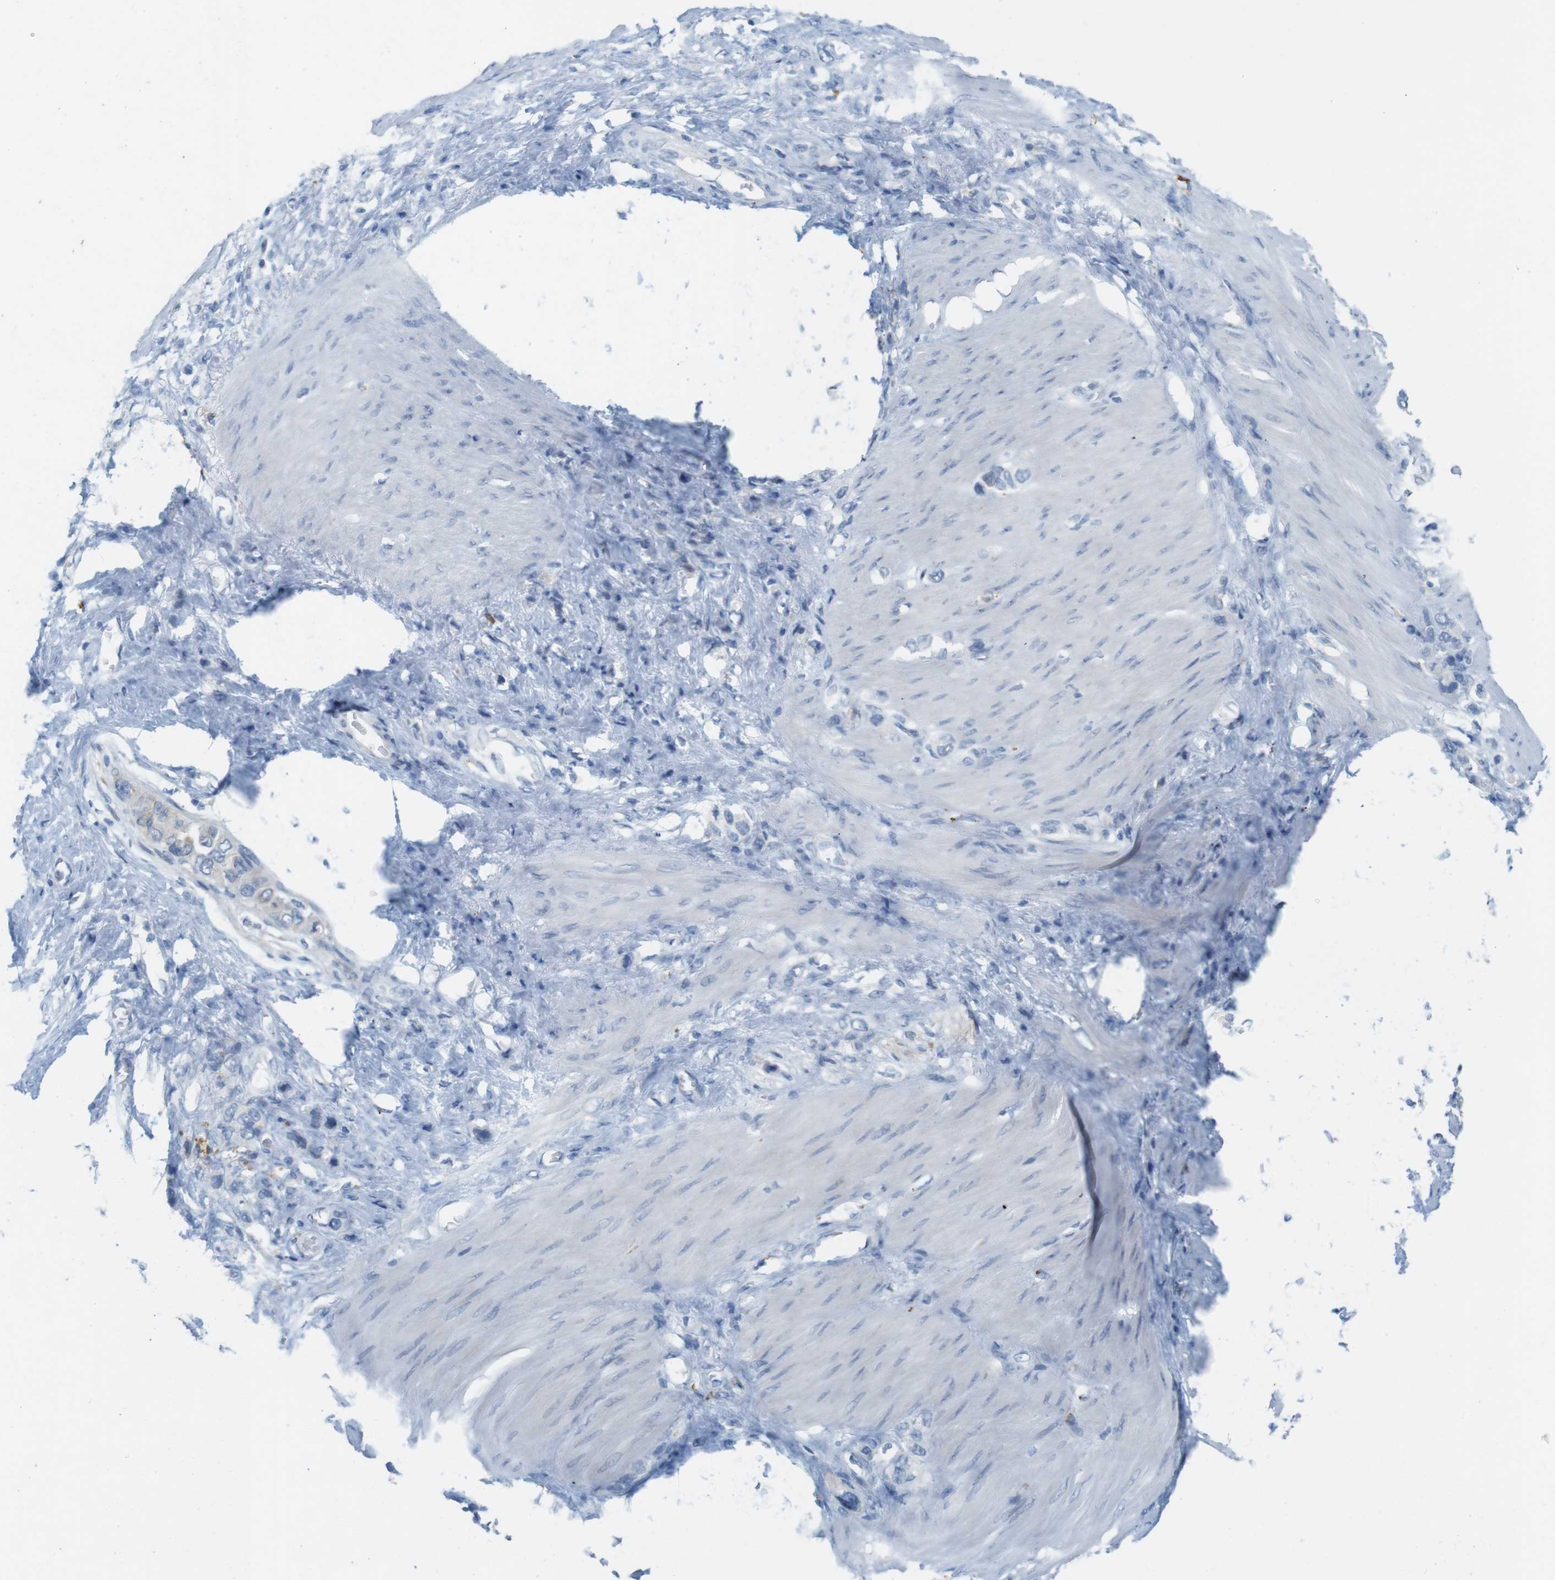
{"staining": {"intensity": "negative", "quantity": "none", "location": "none"}, "tissue": "stomach cancer", "cell_type": "Tumor cells", "image_type": "cancer", "snomed": [{"axis": "morphology", "description": "Adenocarcinoma, NOS"}, {"axis": "morphology", "description": "Adenocarcinoma, High grade"}, {"axis": "topography", "description": "Stomach, upper"}, {"axis": "topography", "description": "Stomach, lower"}], "caption": "Immunohistochemical staining of human stomach cancer (adenocarcinoma (high-grade)) exhibits no significant expression in tumor cells.", "gene": "YIPF1", "patient": {"sex": "female", "age": 65}}